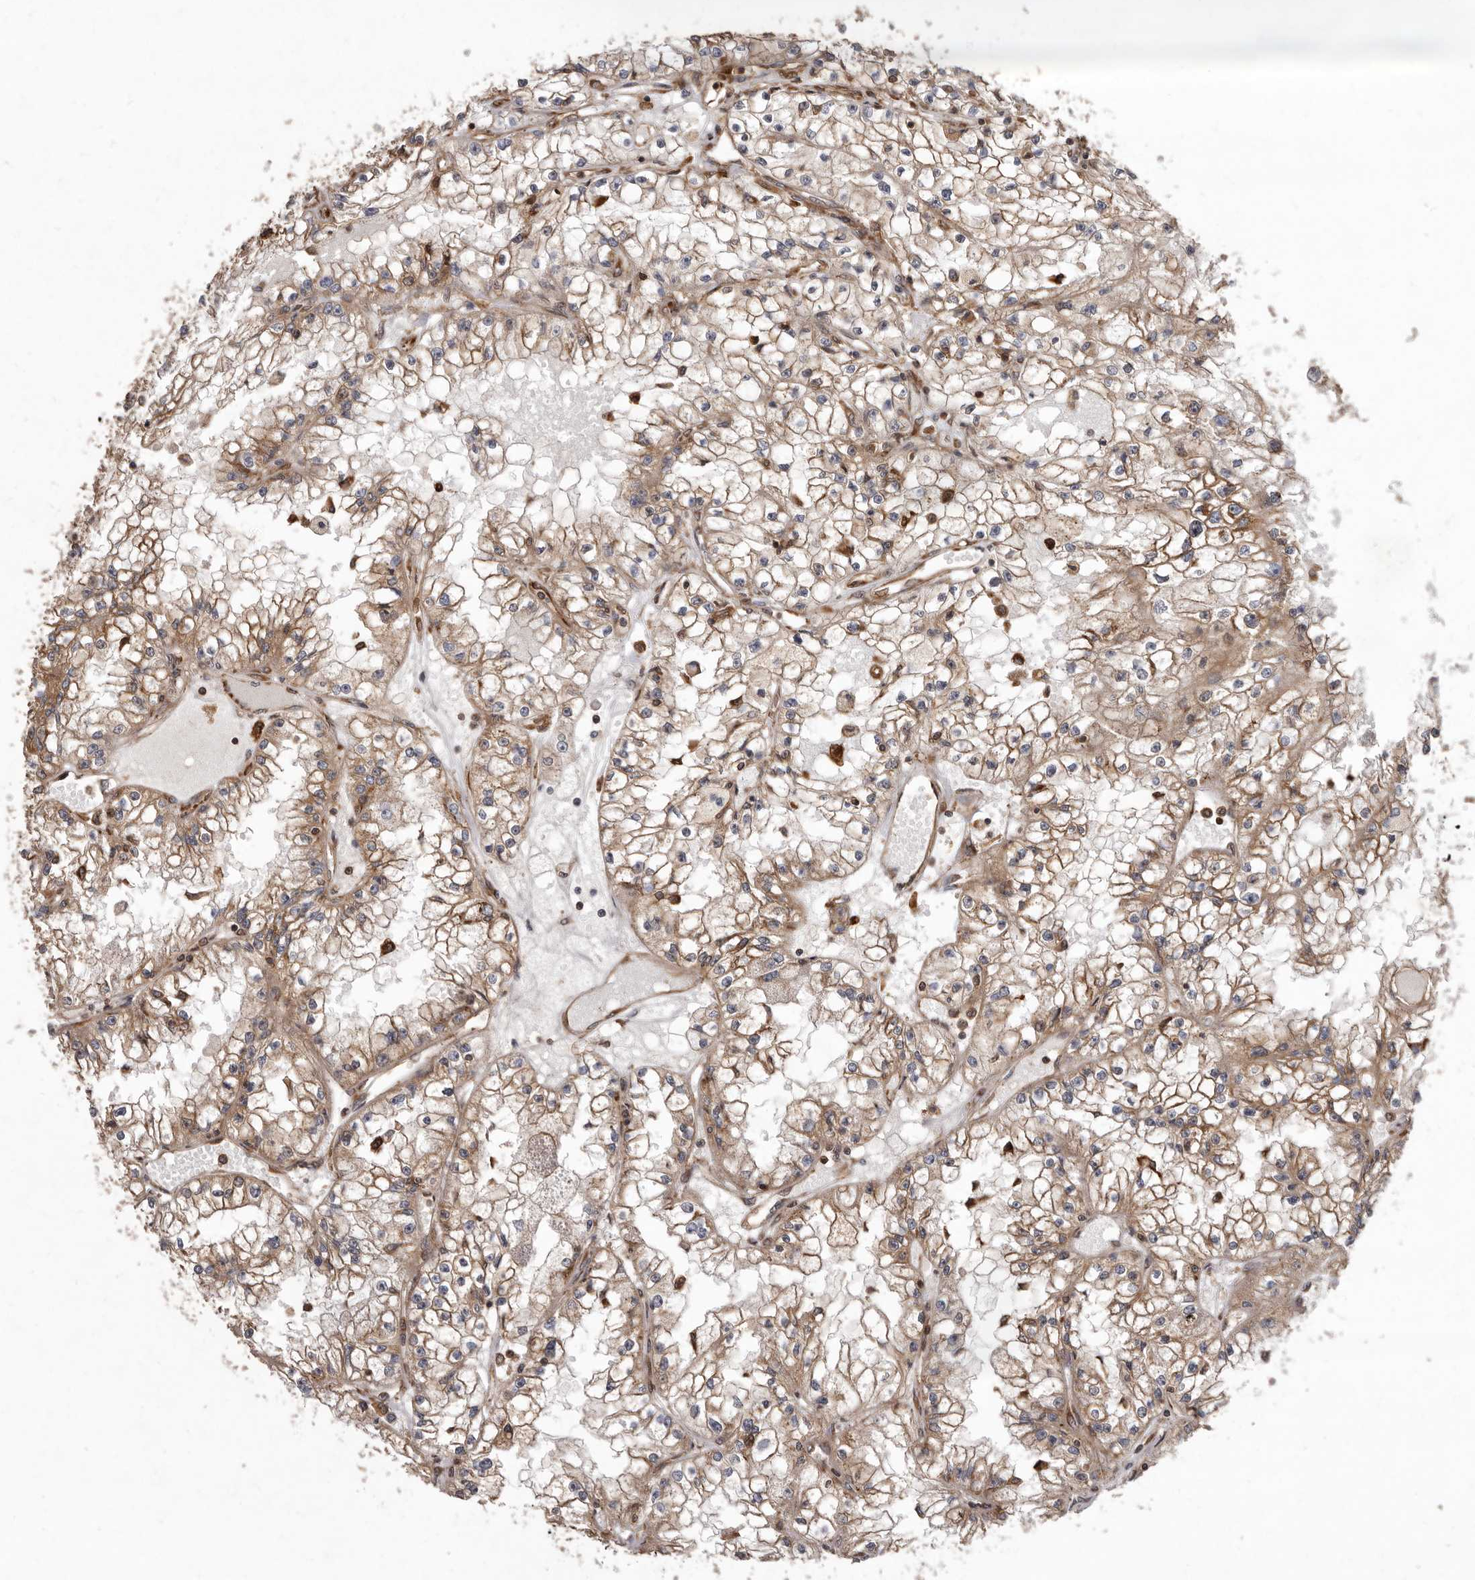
{"staining": {"intensity": "moderate", "quantity": ">75%", "location": "cytoplasmic/membranous"}, "tissue": "renal cancer", "cell_type": "Tumor cells", "image_type": "cancer", "snomed": [{"axis": "morphology", "description": "Adenocarcinoma, NOS"}, {"axis": "topography", "description": "Kidney"}], "caption": "Immunohistochemistry (IHC) (DAB) staining of human renal adenocarcinoma reveals moderate cytoplasmic/membranous protein positivity in about >75% of tumor cells. The protein is stained brown, and the nuclei are stained in blue (DAB (3,3'-diaminobenzidine) IHC with brightfield microscopy, high magnification).", "gene": "FLAD1", "patient": {"sex": "male", "age": 56}}